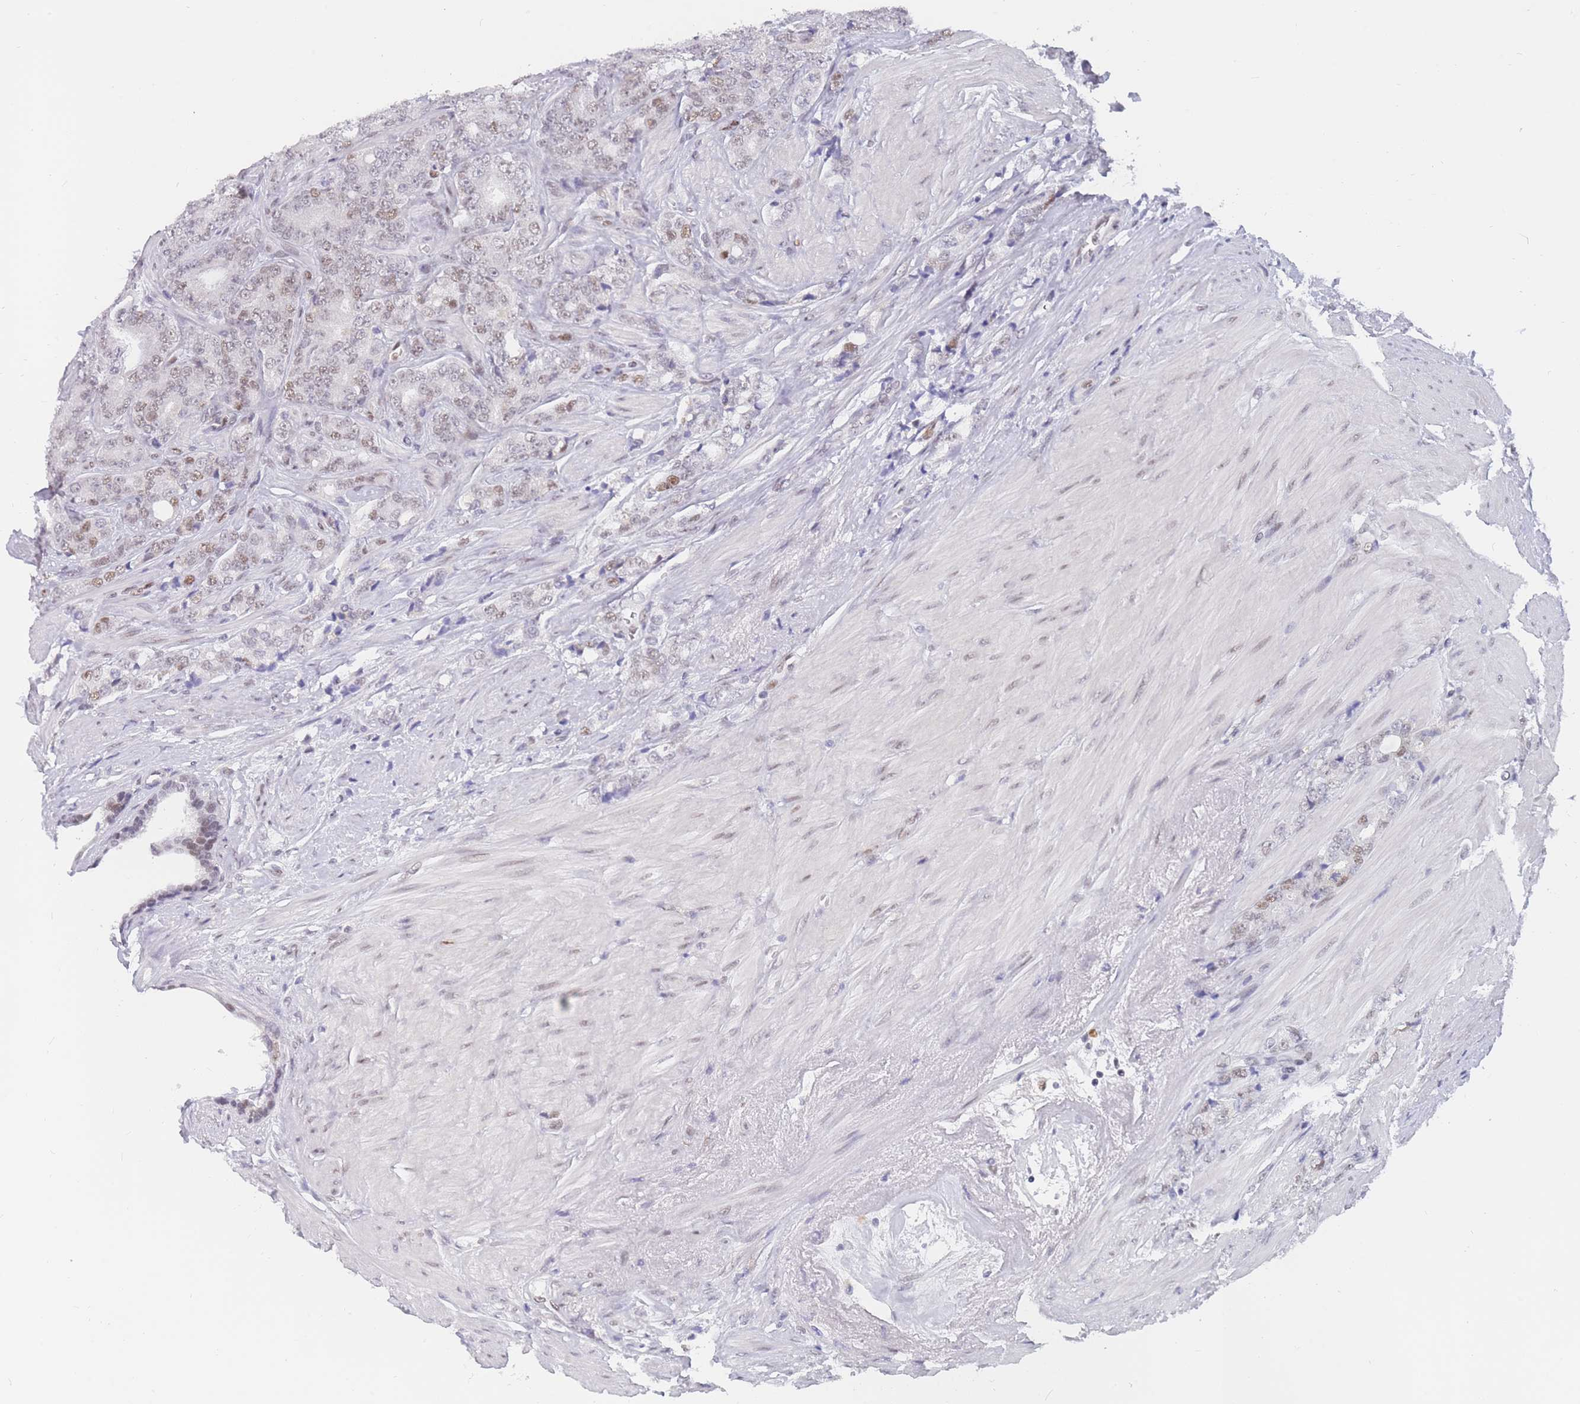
{"staining": {"intensity": "moderate", "quantity": ">75%", "location": "nuclear"}, "tissue": "prostate cancer", "cell_type": "Tumor cells", "image_type": "cancer", "snomed": [{"axis": "morphology", "description": "Adenocarcinoma, High grade"}, {"axis": "topography", "description": "Prostate"}], "caption": "Human prostate cancer (high-grade adenocarcinoma) stained with a brown dye reveals moderate nuclear positive expression in approximately >75% of tumor cells.", "gene": "NASP", "patient": {"sex": "male", "age": 62}}